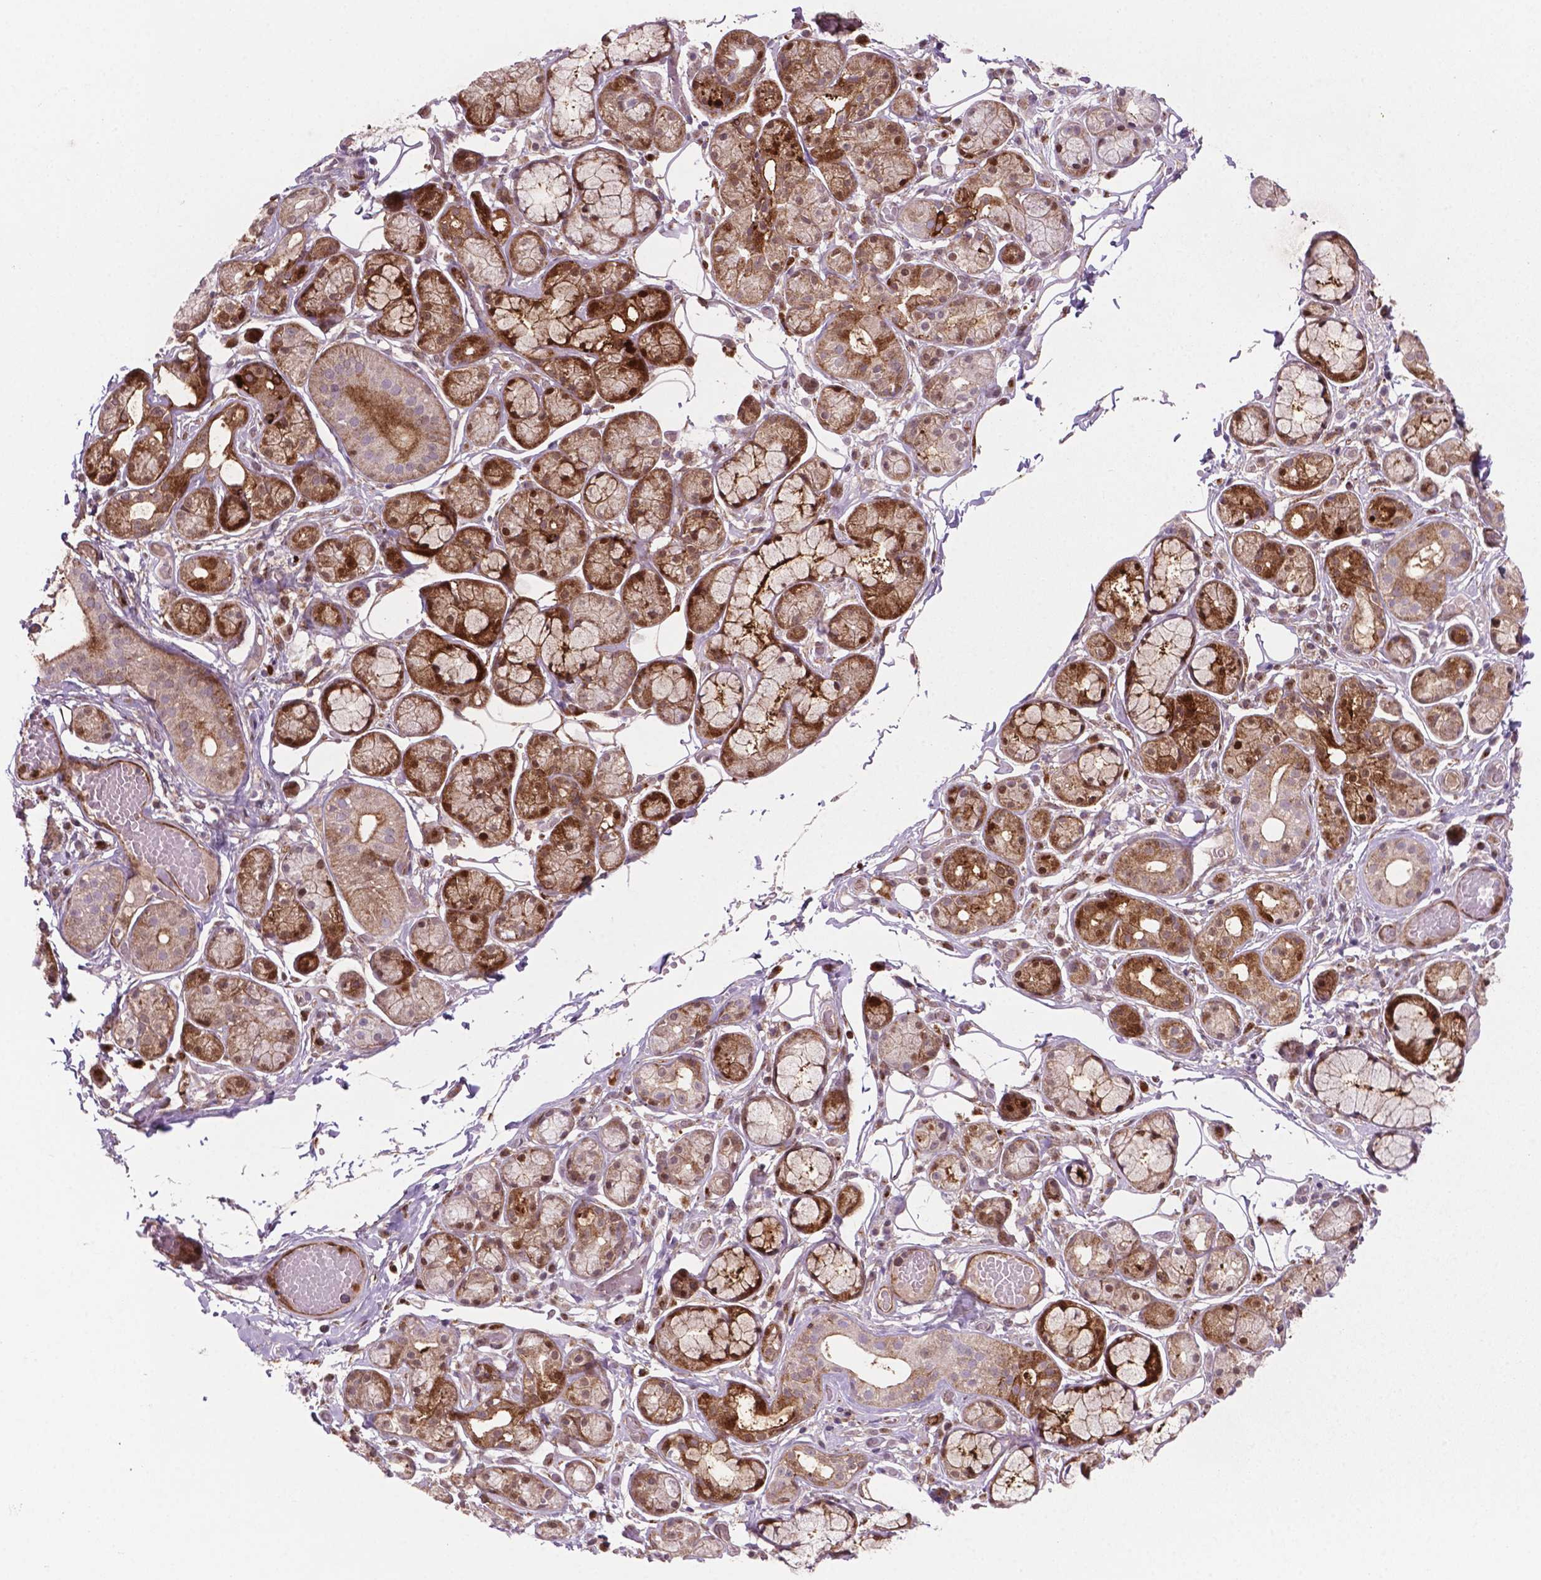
{"staining": {"intensity": "moderate", "quantity": "25%-75%", "location": "cytoplasmic/membranous,nuclear"}, "tissue": "salivary gland", "cell_type": "Glandular cells", "image_type": "normal", "snomed": [{"axis": "morphology", "description": "Normal tissue, NOS"}, {"axis": "topography", "description": "Salivary gland"}, {"axis": "topography", "description": "Peripheral nerve tissue"}], "caption": "This is an image of immunohistochemistry (IHC) staining of unremarkable salivary gland, which shows moderate expression in the cytoplasmic/membranous,nuclear of glandular cells.", "gene": "LDHA", "patient": {"sex": "male", "age": 71}}